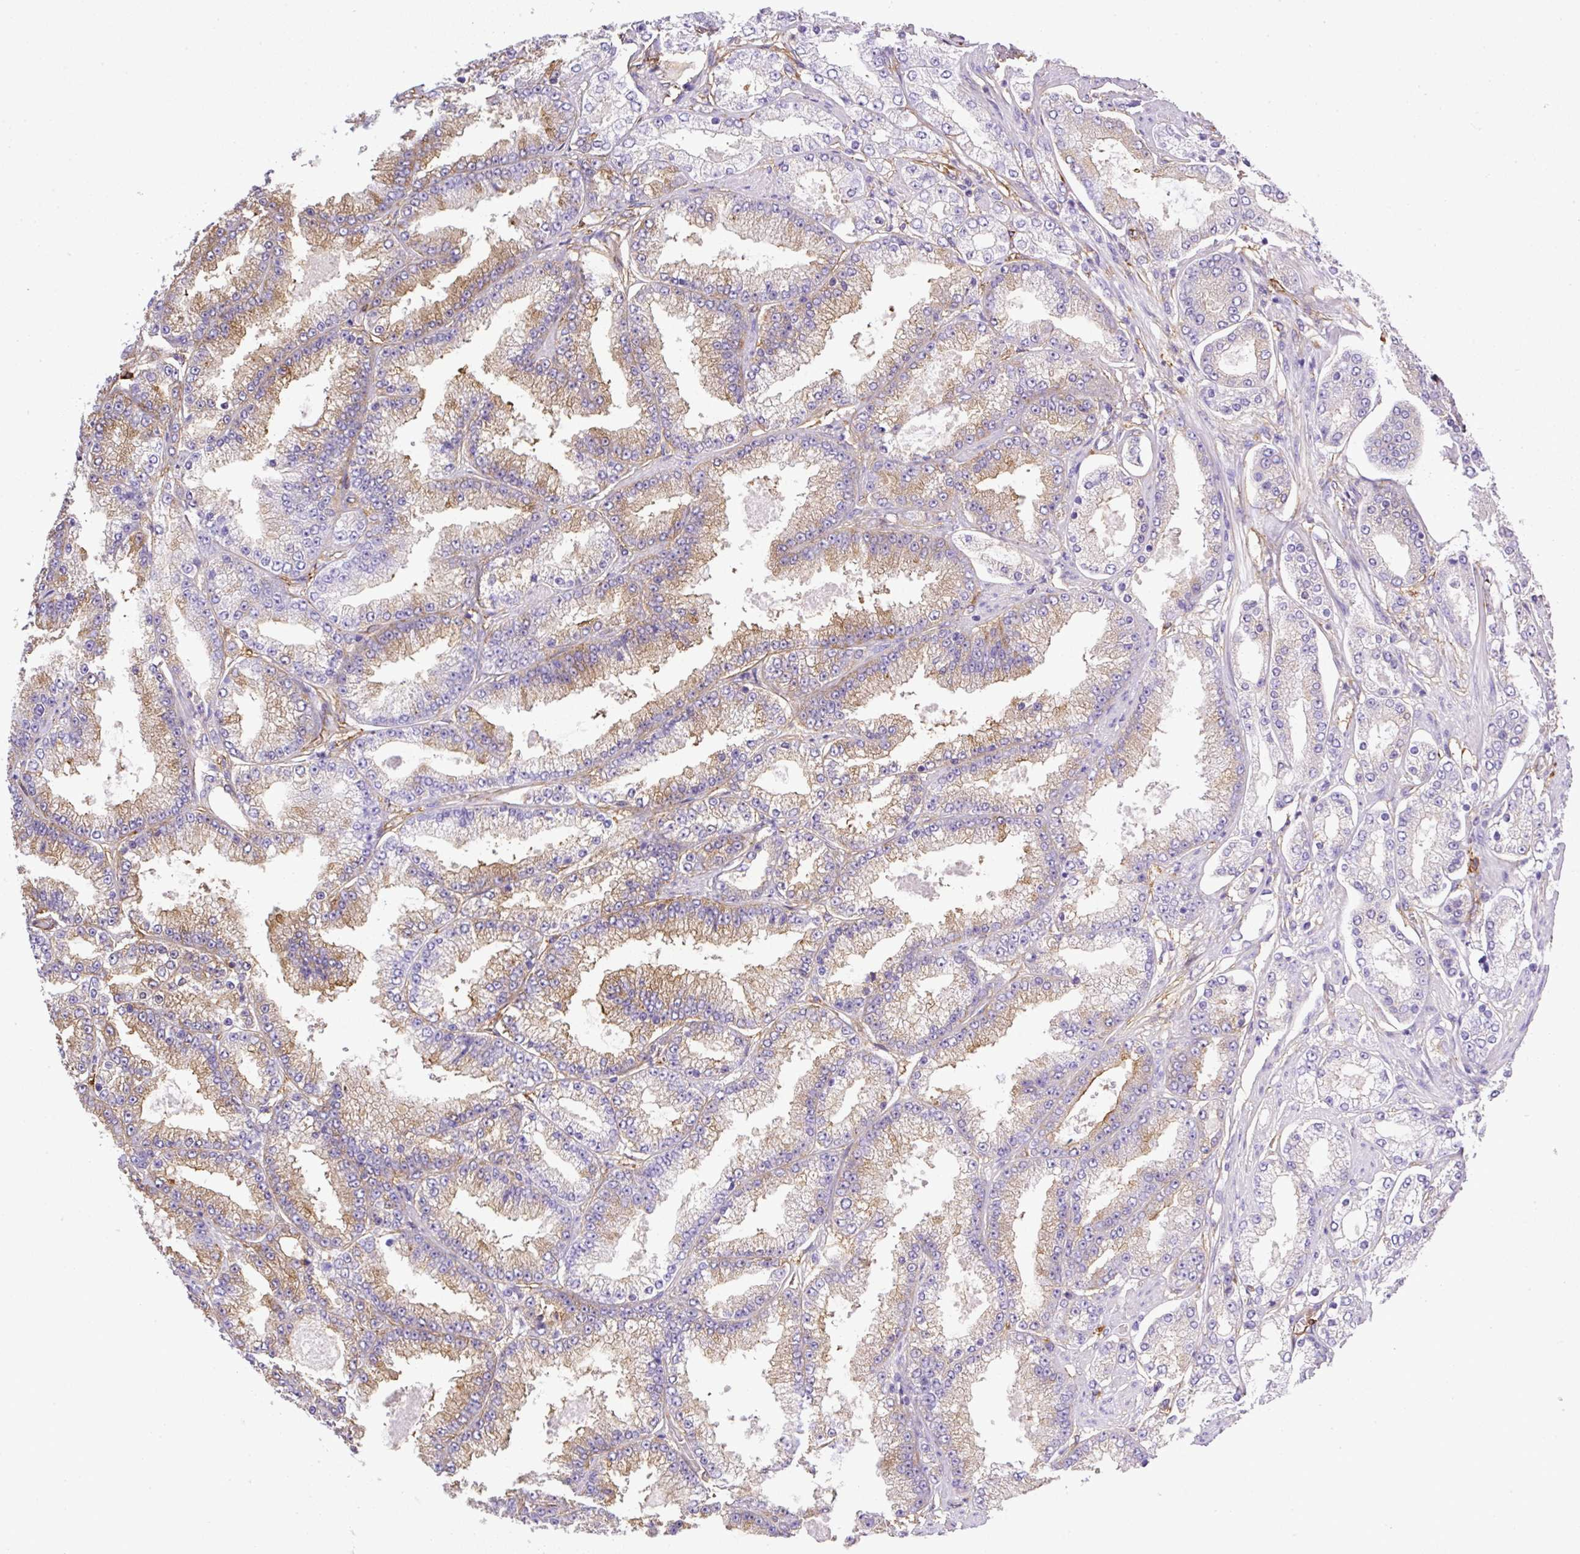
{"staining": {"intensity": "moderate", "quantity": "<25%", "location": "cytoplasmic/membranous"}, "tissue": "prostate cancer", "cell_type": "Tumor cells", "image_type": "cancer", "snomed": [{"axis": "morphology", "description": "Adenocarcinoma, High grade"}, {"axis": "topography", "description": "Prostate"}], "caption": "Human prostate high-grade adenocarcinoma stained with a brown dye reveals moderate cytoplasmic/membranous positive positivity in approximately <25% of tumor cells.", "gene": "MAGEB5", "patient": {"sex": "male", "age": 68}}